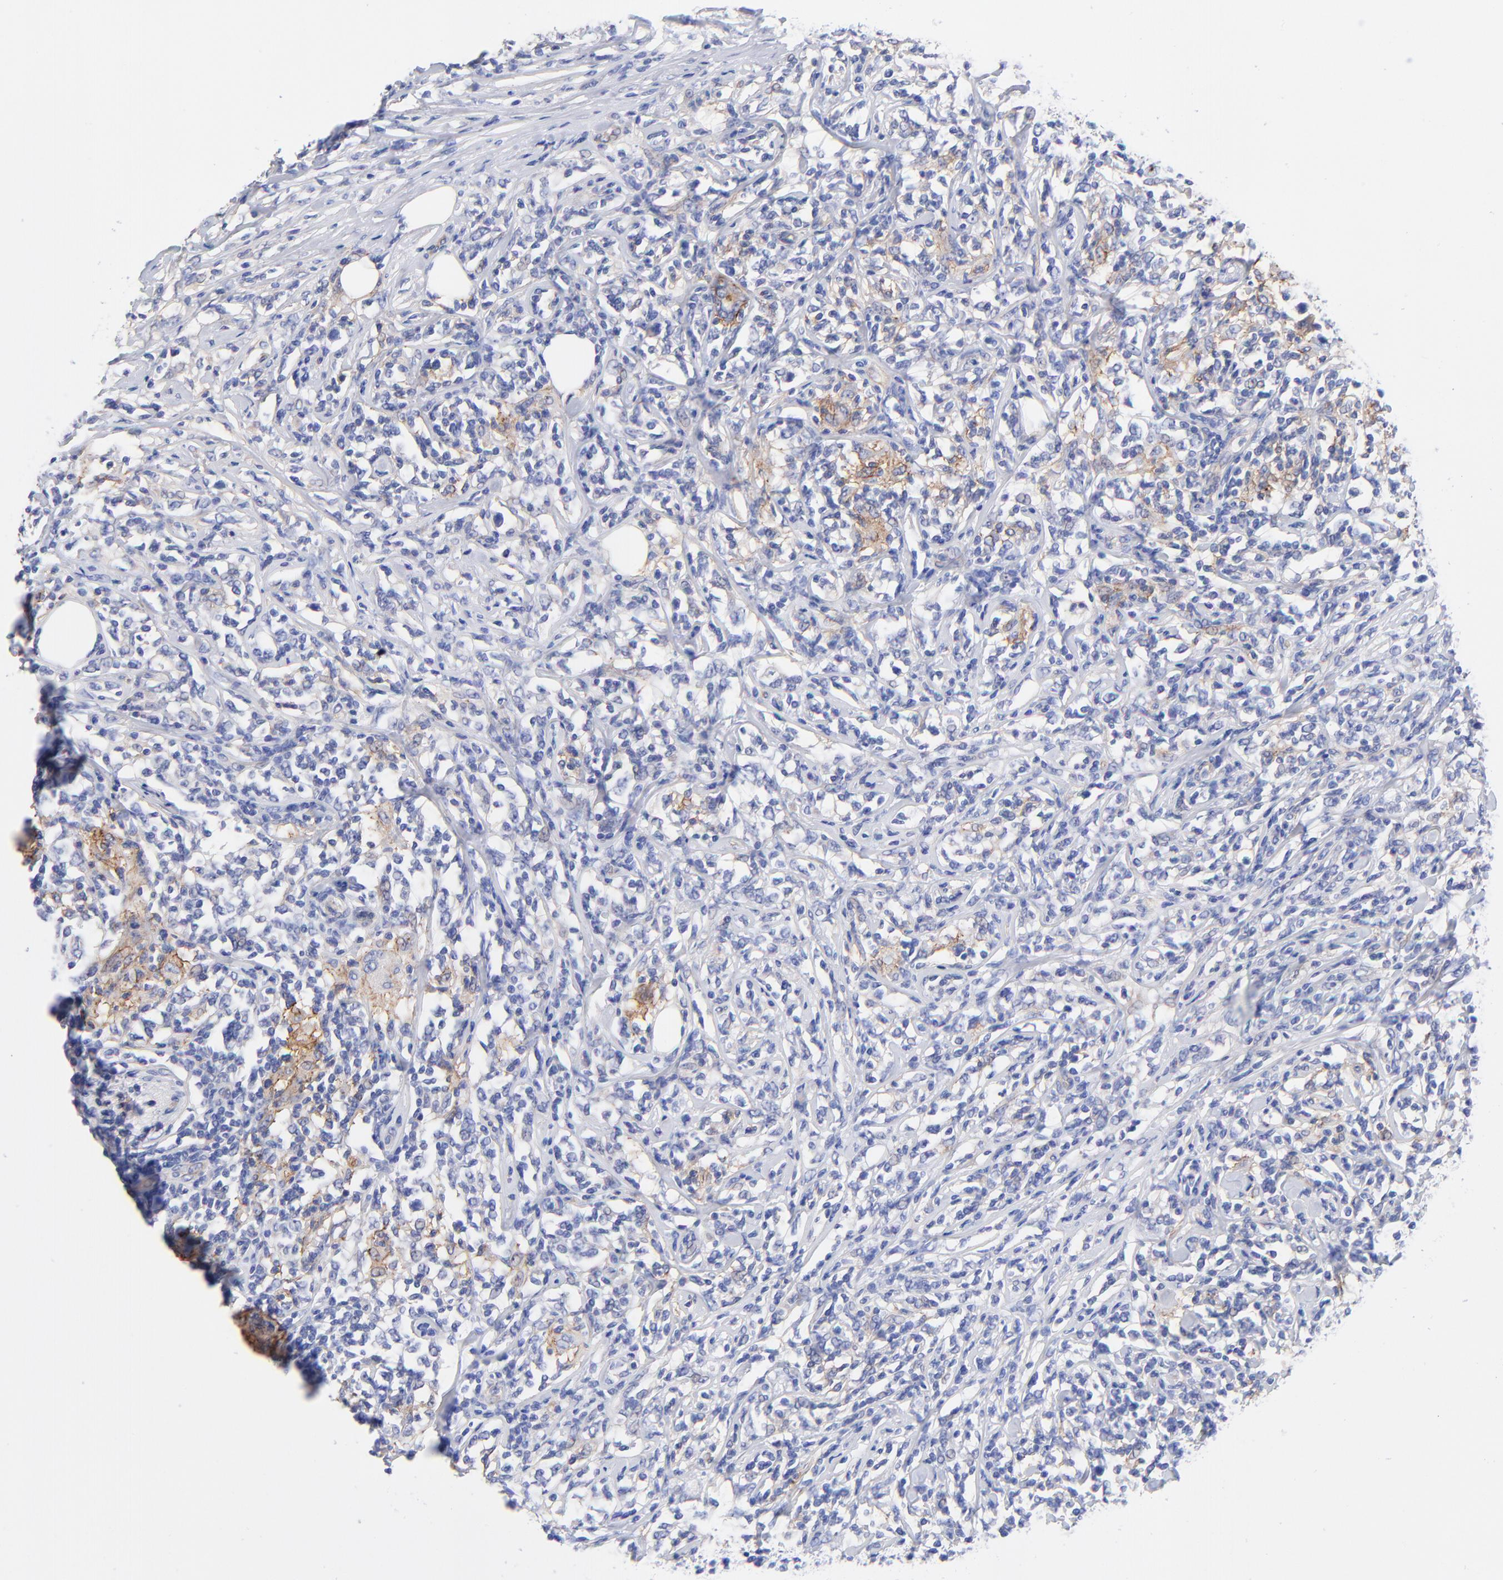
{"staining": {"intensity": "weak", "quantity": "<25%", "location": "cytoplasmic/membranous"}, "tissue": "lymphoma", "cell_type": "Tumor cells", "image_type": "cancer", "snomed": [{"axis": "morphology", "description": "Malignant lymphoma, non-Hodgkin's type, High grade"}, {"axis": "topography", "description": "Lymph node"}], "caption": "DAB immunohistochemical staining of lymphoma displays no significant positivity in tumor cells. (DAB immunohistochemistry (IHC) with hematoxylin counter stain).", "gene": "SLC44A2", "patient": {"sex": "female", "age": 84}}